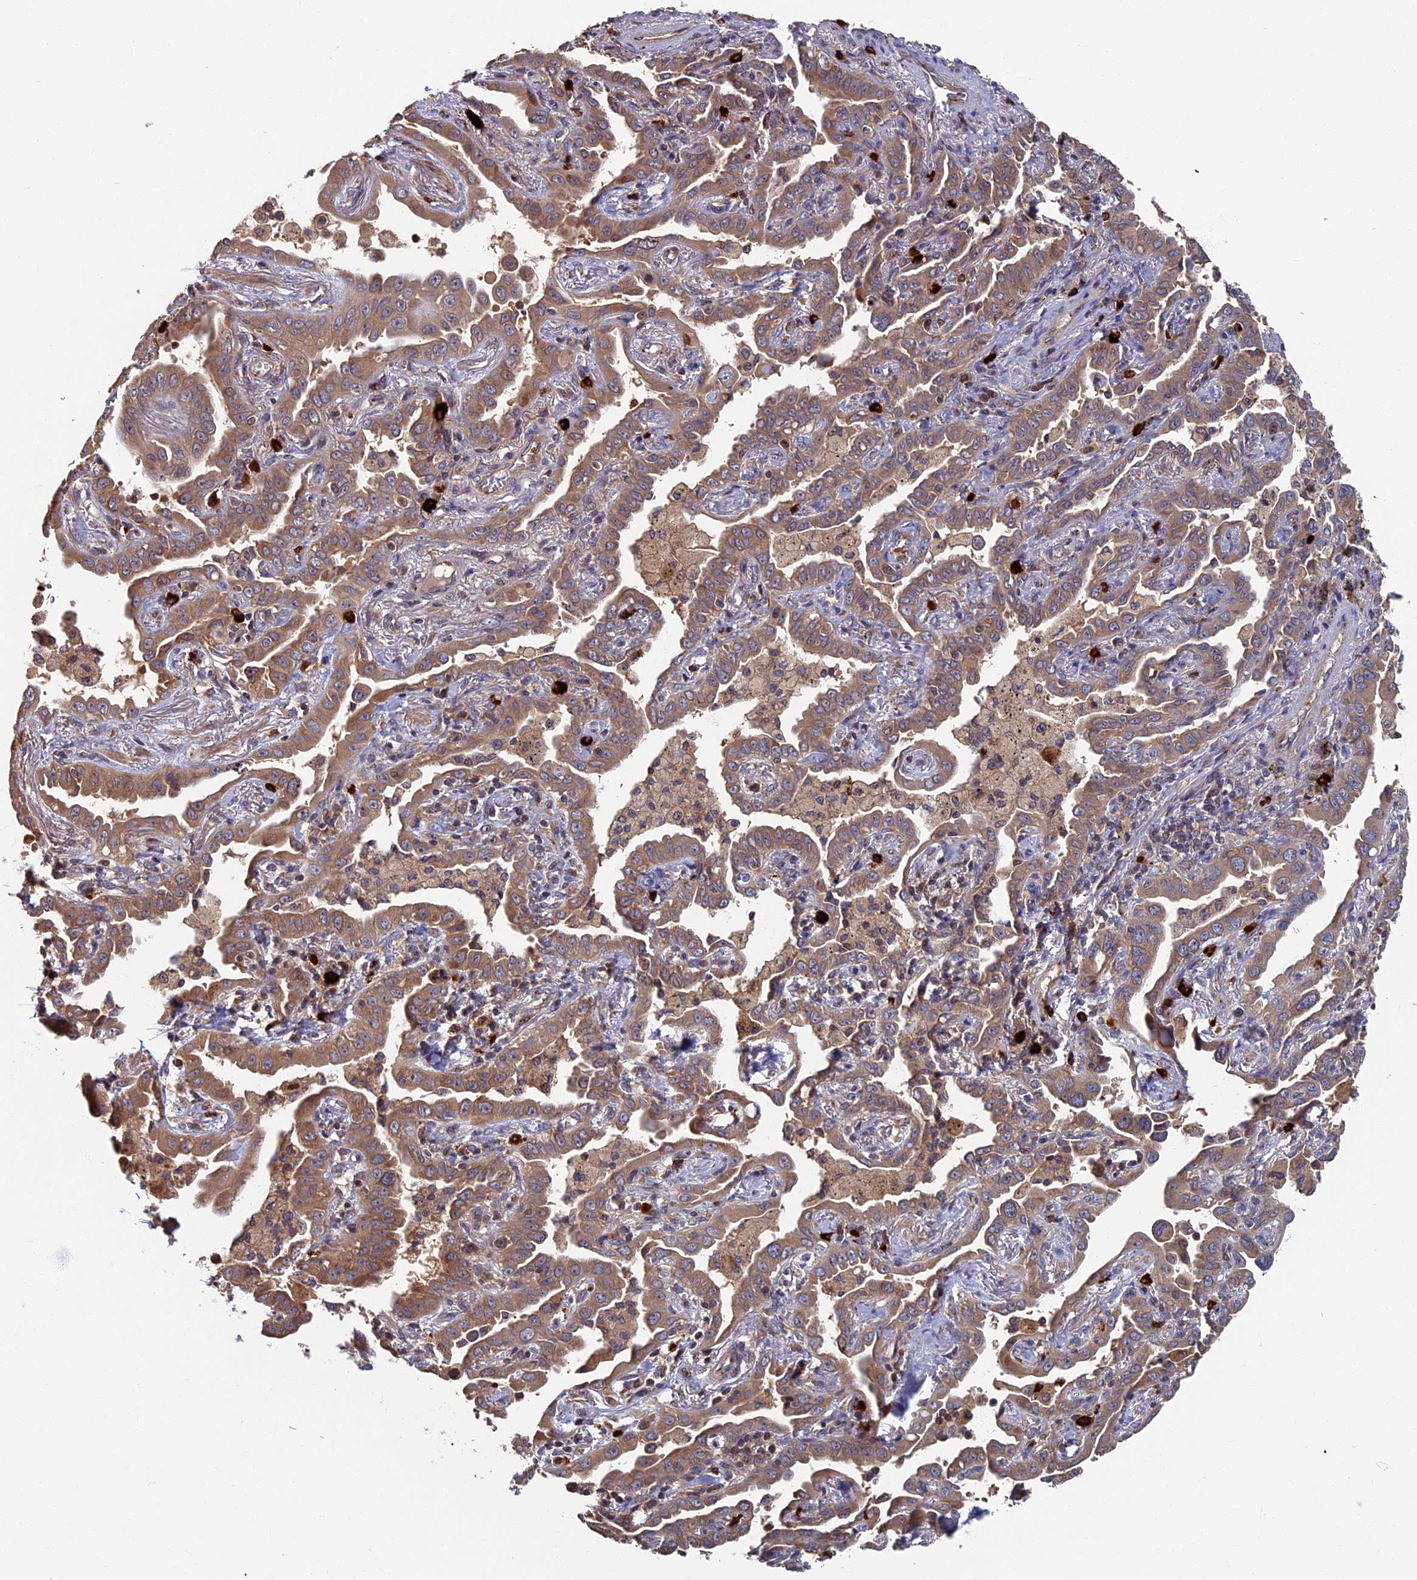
{"staining": {"intensity": "moderate", "quantity": ">75%", "location": "cytoplasmic/membranous"}, "tissue": "lung cancer", "cell_type": "Tumor cells", "image_type": "cancer", "snomed": [{"axis": "morphology", "description": "Adenocarcinoma, NOS"}, {"axis": "topography", "description": "Lung"}], "caption": "This is an image of IHC staining of lung cancer, which shows moderate staining in the cytoplasmic/membranous of tumor cells.", "gene": "TNK2", "patient": {"sex": "male", "age": 67}}